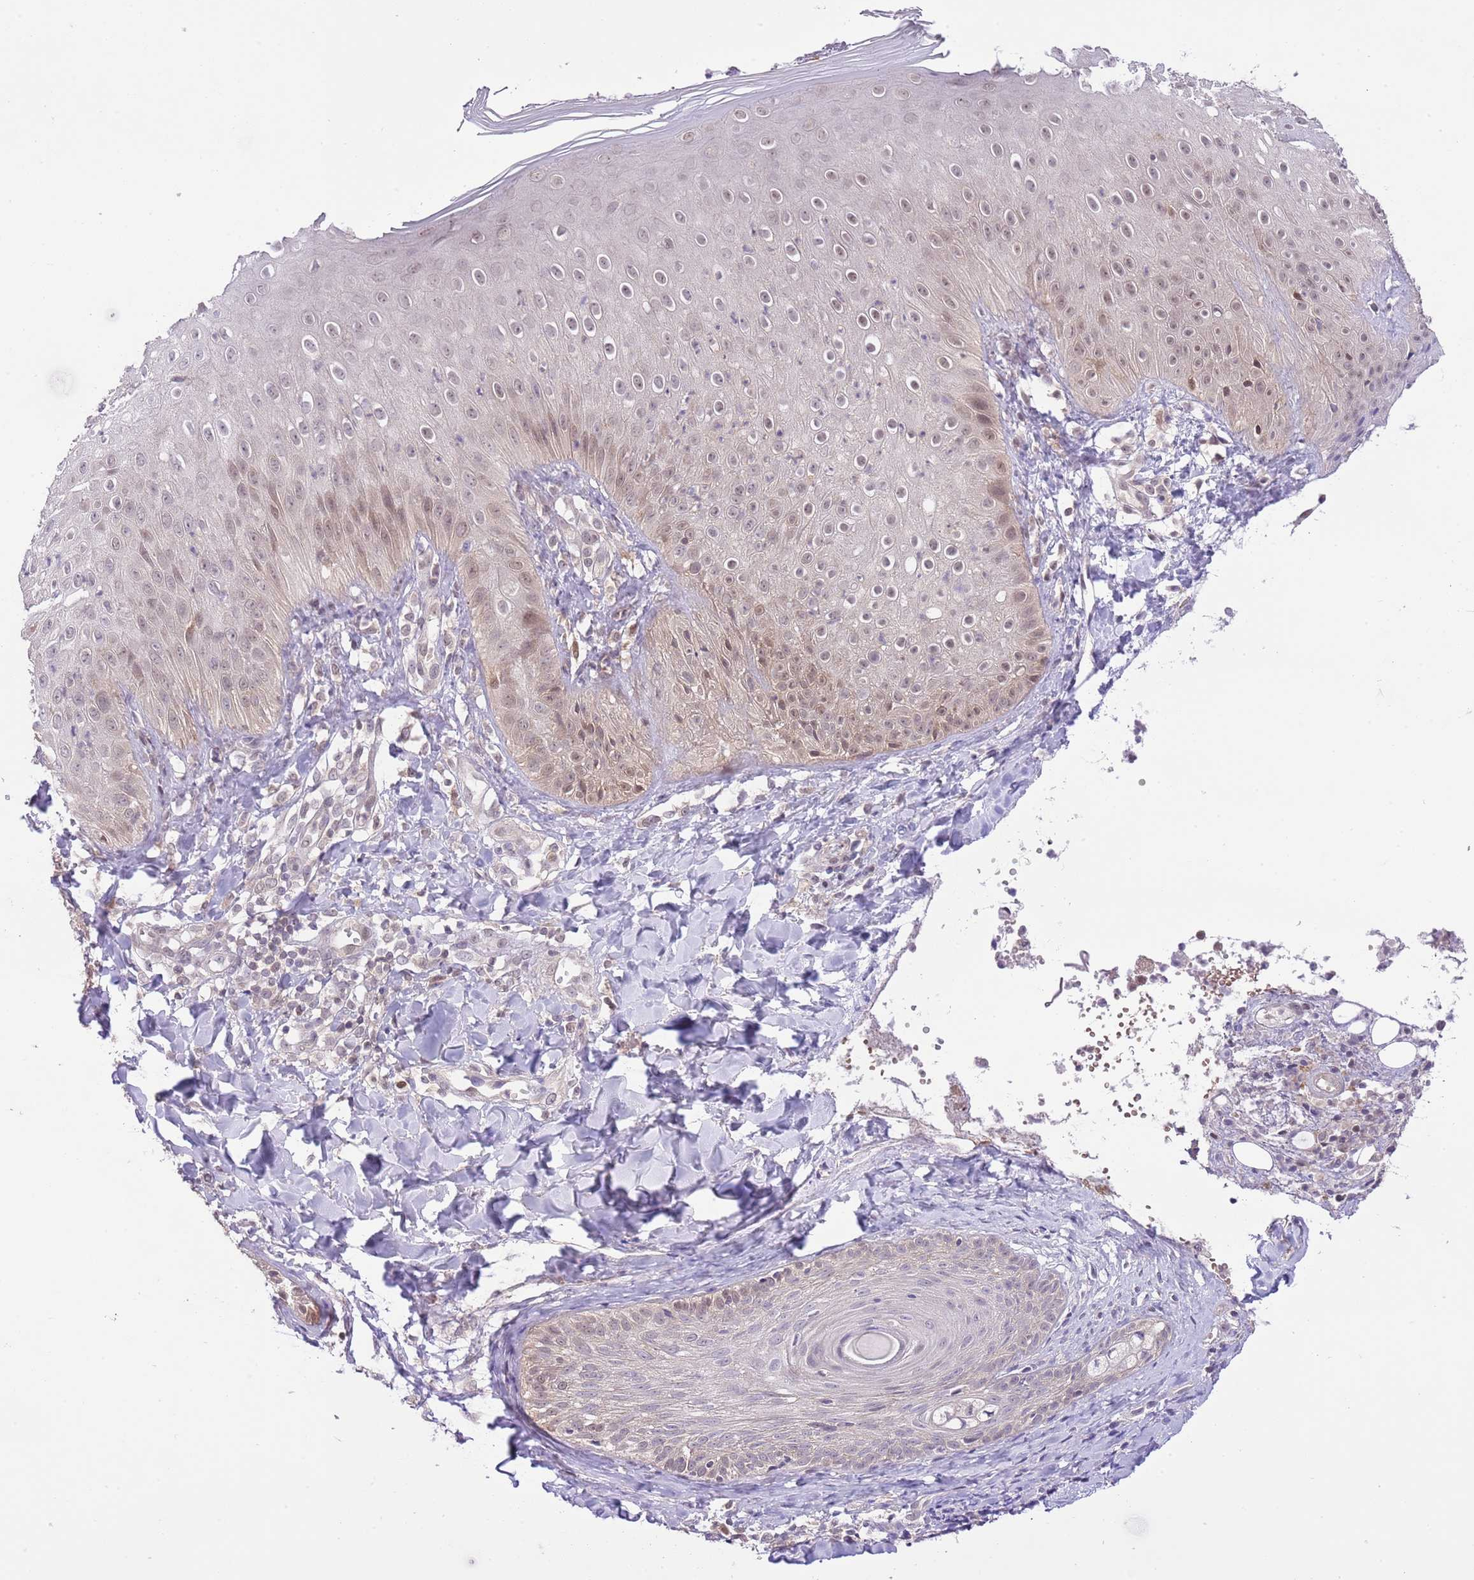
{"staining": {"intensity": "moderate", "quantity": "<25%", "location": "cytoplasmic/membranous,nuclear"}, "tissue": "skin", "cell_type": "Epidermal cells", "image_type": "normal", "snomed": [{"axis": "morphology", "description": "Normal tissue, NOS"}, {"axis": "morphology", "description": "Inflammation, NOS"}, {"axis": "topography", "description": "Soft tissue"}, {"axis": "topography", "description": "Anal"}], "caption": "Brown immunohistochemical staining in benign skin reveals moderate cytoplasmic/membranous,nuclear positivity in approximately <25% of epidermal cells.", "gene": "GALK2", "patient": {"sex": "female", "age": 15}}